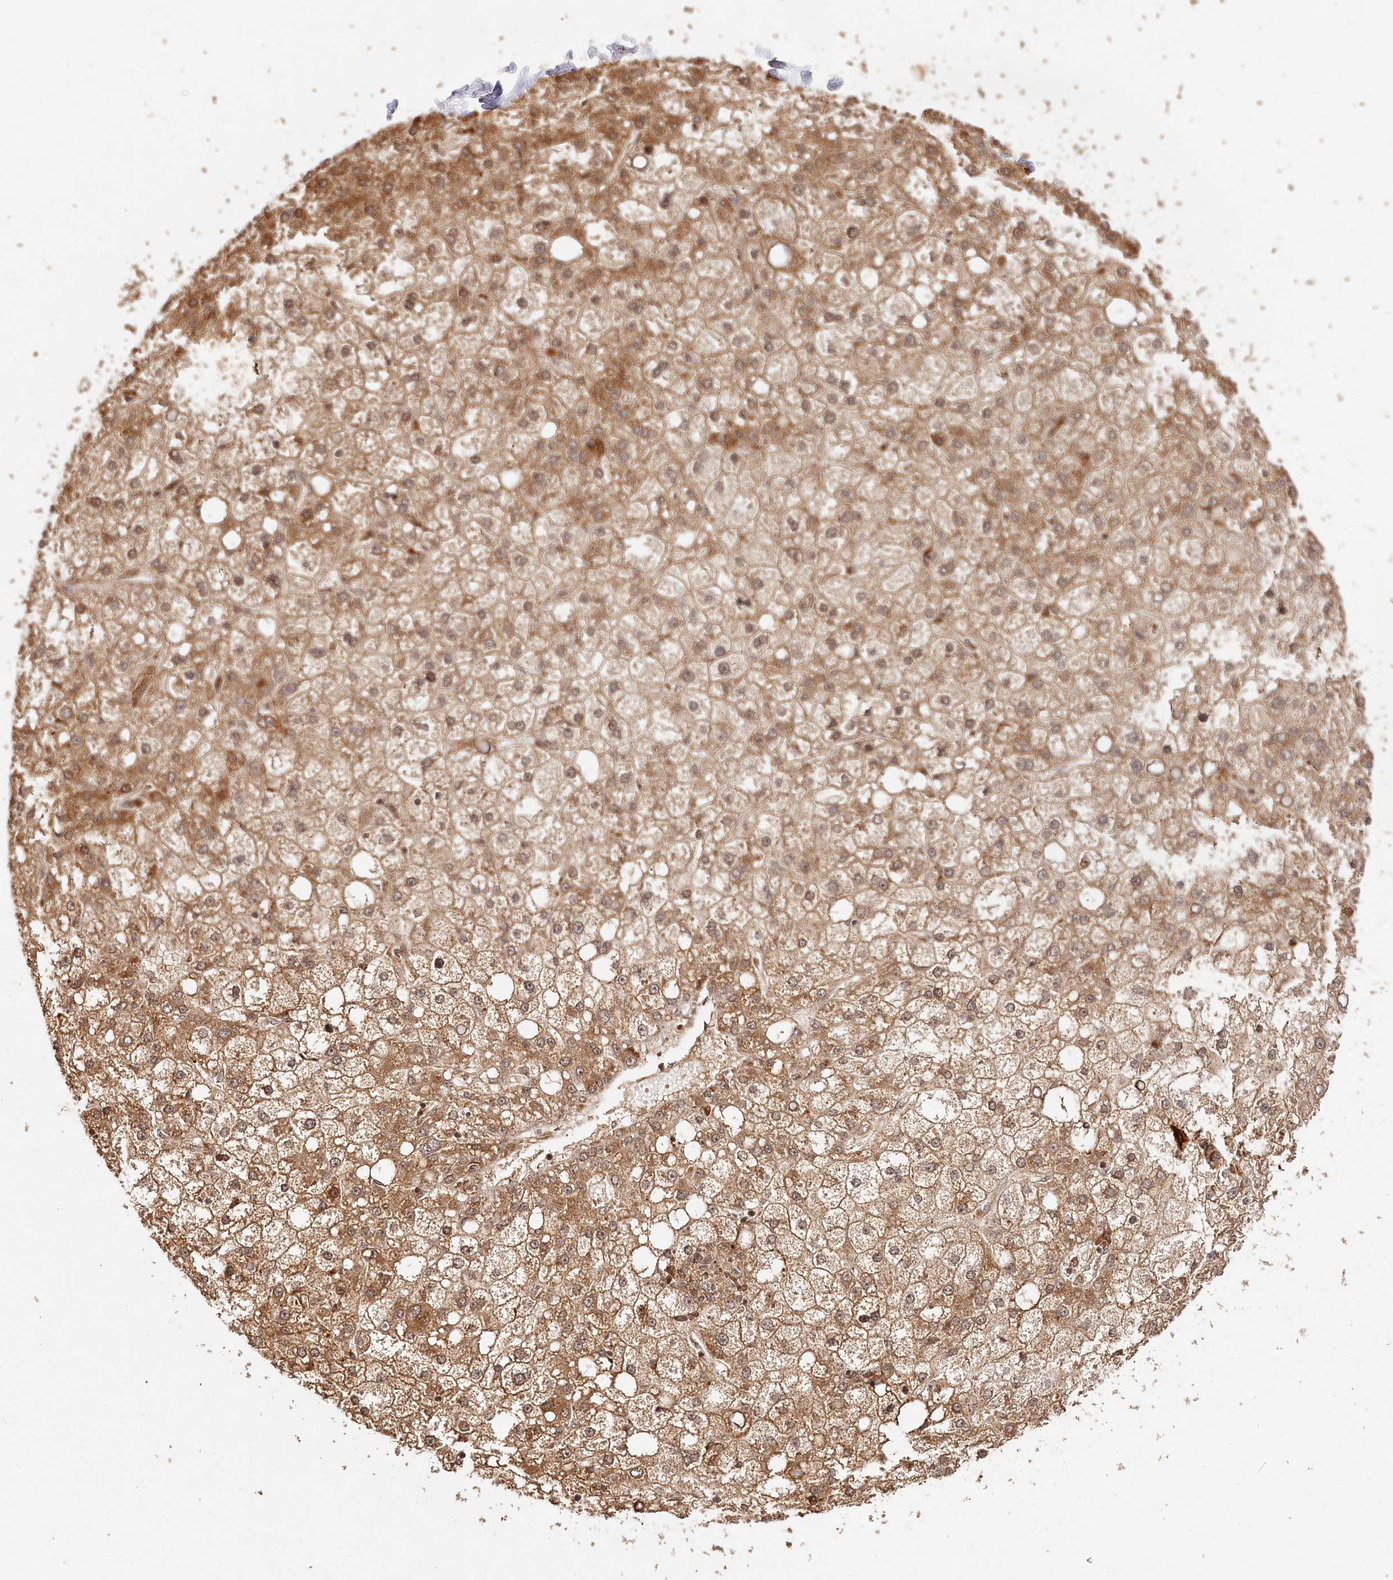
{"staining": {"intensity": "moderate", "quantity": ">75%", "location": "cytoplasmic/membranous,nuclear"}, "tissue": "liver cancer", "cell_type": "Tumor cells", "image_type": "cancer", "snomed": [{"axis": "morphology", "description": "Carcinoma, Hepatocellular, NOS"}, {"axis": "topography", "description": "Liver"}], "caption": "Immunohistochemistry (IHC) micrograph of neoplastic tissue: human liver hepatocellular carcinoma stained using IHC reveals medium levels of moderate protein expression localized specifically in the cytoplasmic/membranous and nuclear of tumor cells, appearing as a cytoplasmic/membranous and nuclear brown color.", "gene": "ULK2", "patient": {"sex": "male", "age": 67}}